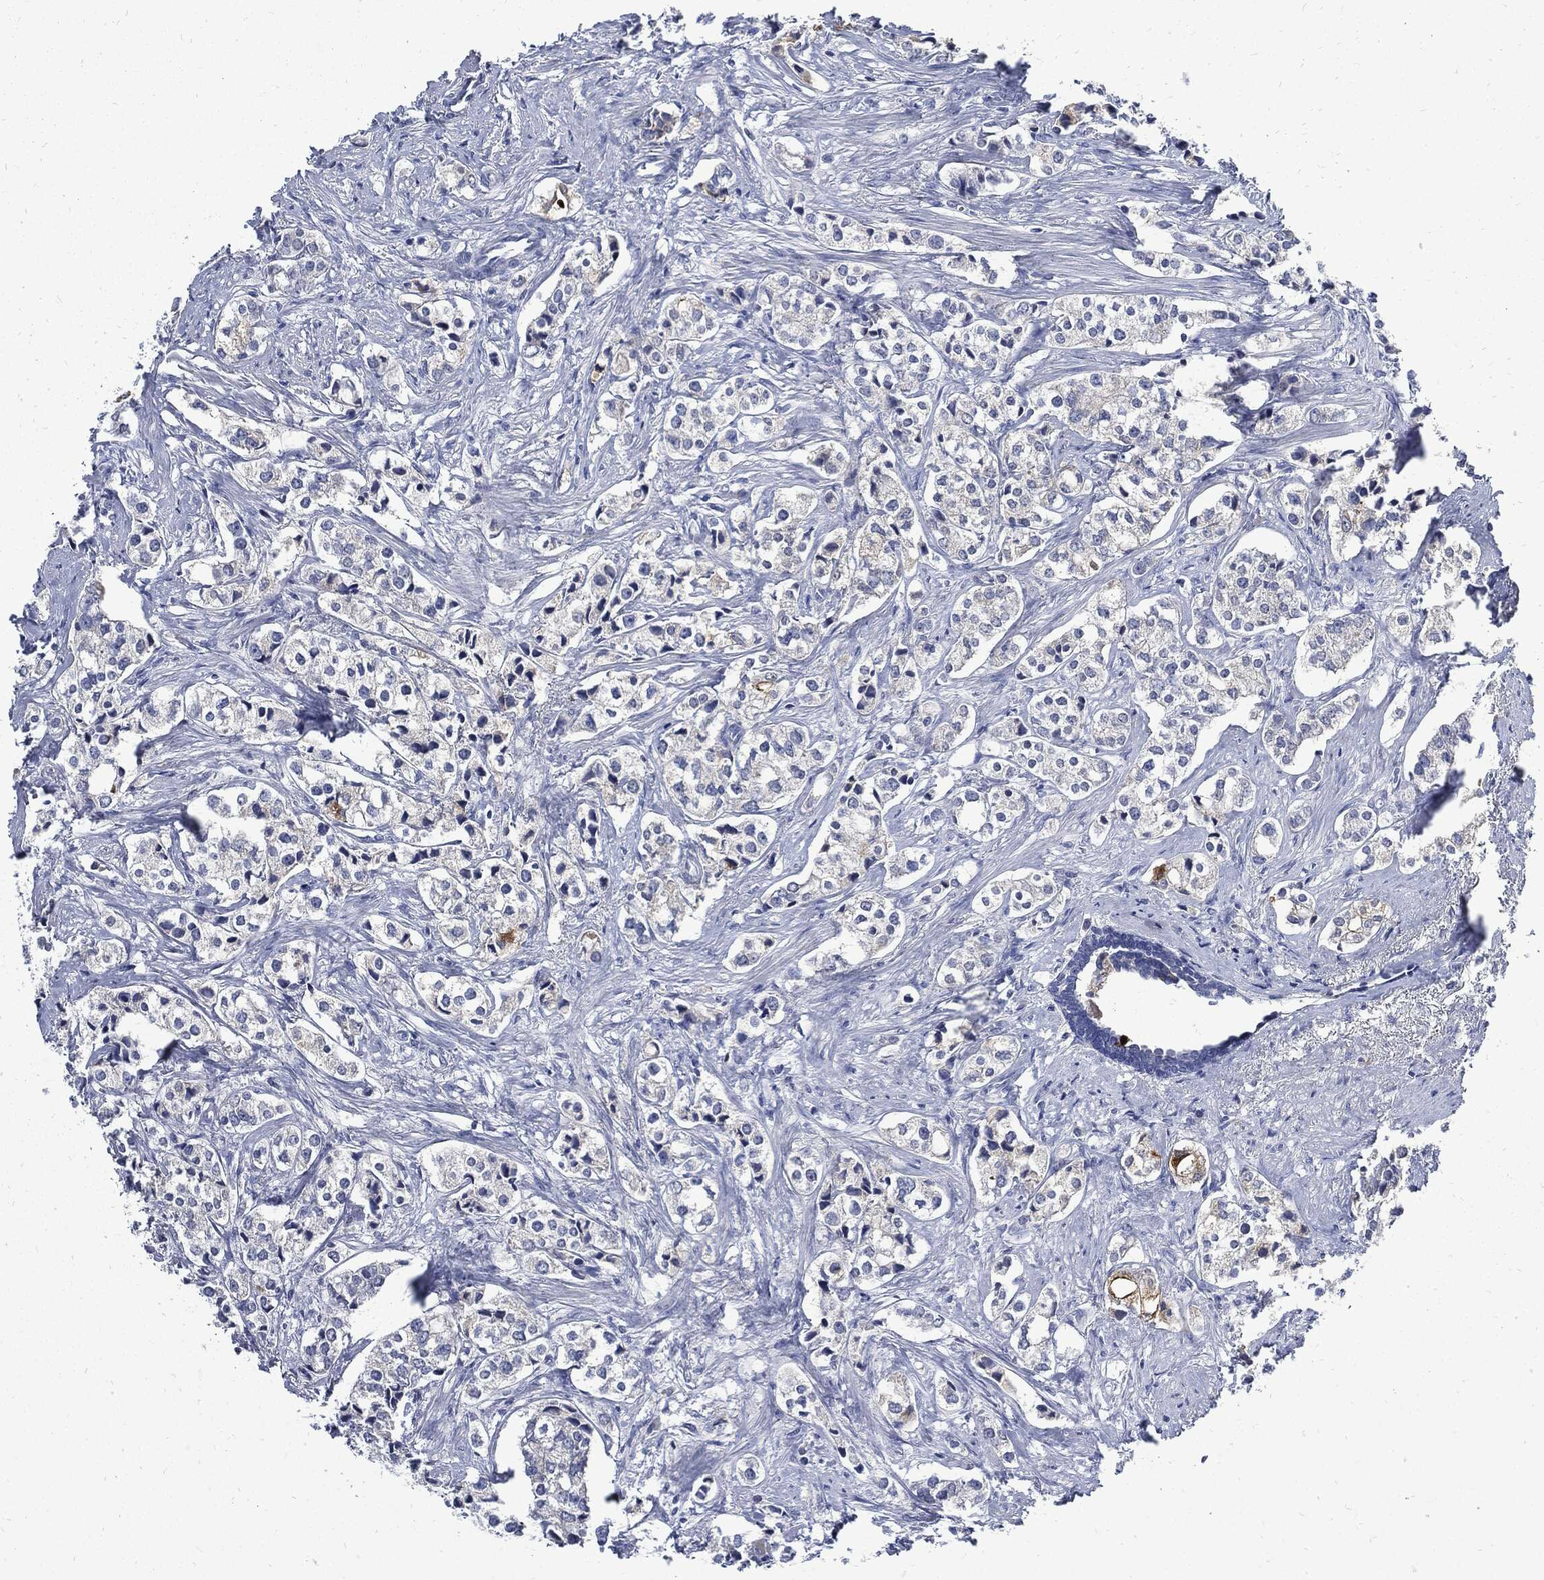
{"staining": {"intensity": "negative", "quantity": "none", "location": "none"}, "tissue": "prostate cancer", "cell_type": "Tumor cells", "image_type": "cancer", "snomed": [{"axis": "morphology", "description": "Adenocarcinoma, NOS"}, {"axis": "topography", "description": "Prostate and seminal vesicle, NOS"}], "caption": "High power microscopy photomicrograph of an immunohistochemistry (IHC) image of prostate cancer, revealing no significant staining in tumor cells. (DAB (3,3'-diaminobenzidine) immunohistochemistry visualized using brightfield microscopy, high magnification).", "gene": "CPE", "patient": {"sex": "male", "age": 63}}